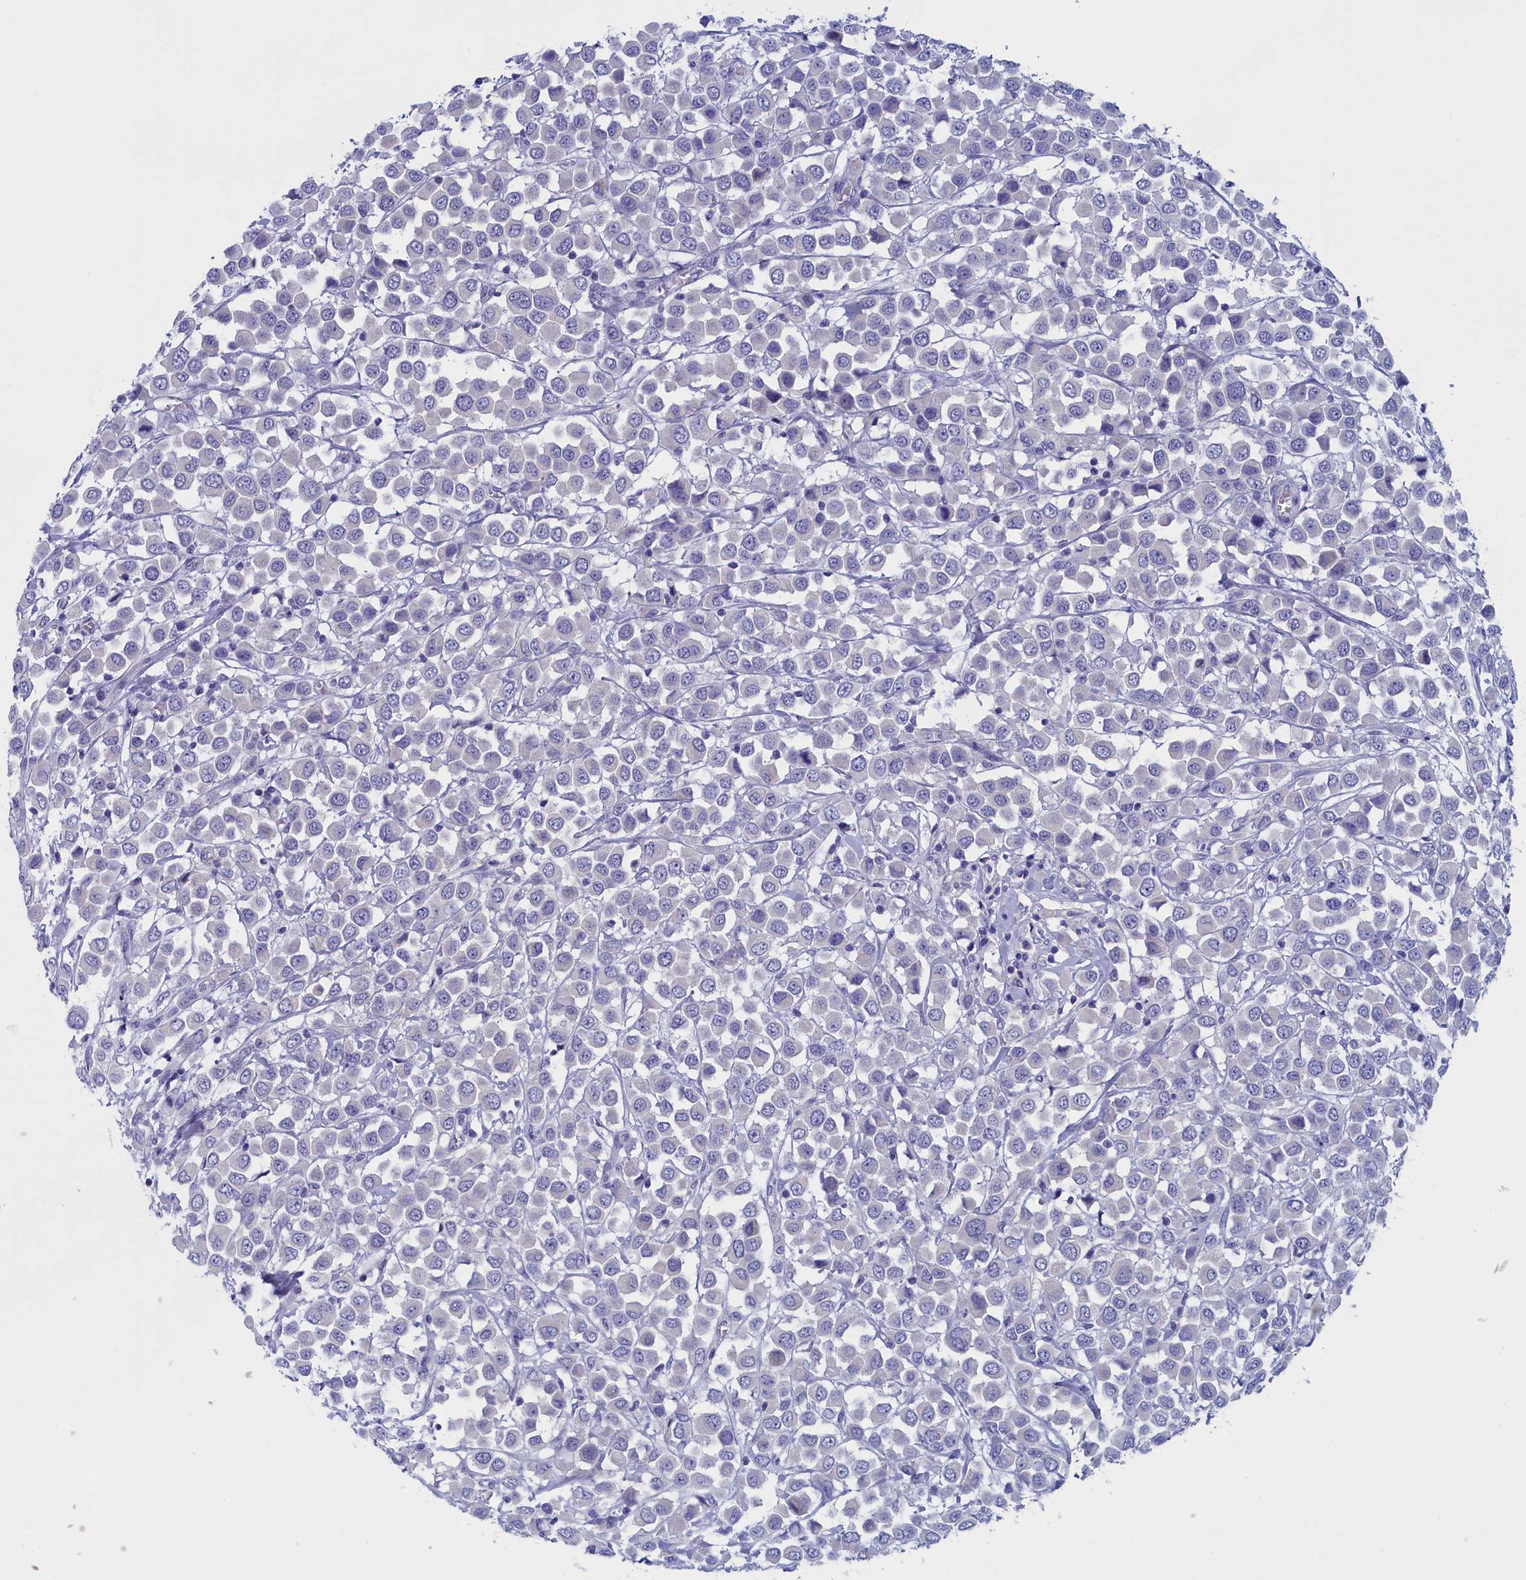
{"staining": {"intensity": "negative", "quantity": "none", "location": "none"}, "tissue": "breast cancer", "cell_type": "Tumor cells", "image_type": "cancer", "snomed": [{"axis": "morphology", "description": "Duct carcinoma"}, {"axis": "topography", "description": "Breast"}], "caption": "DAB immunohistochemical staining of human breast intraductal carcinoma shows no significant positivity in tumor cells.", "gene": "ANKRD2", "patient": {"sex": "female", "age": 61}}